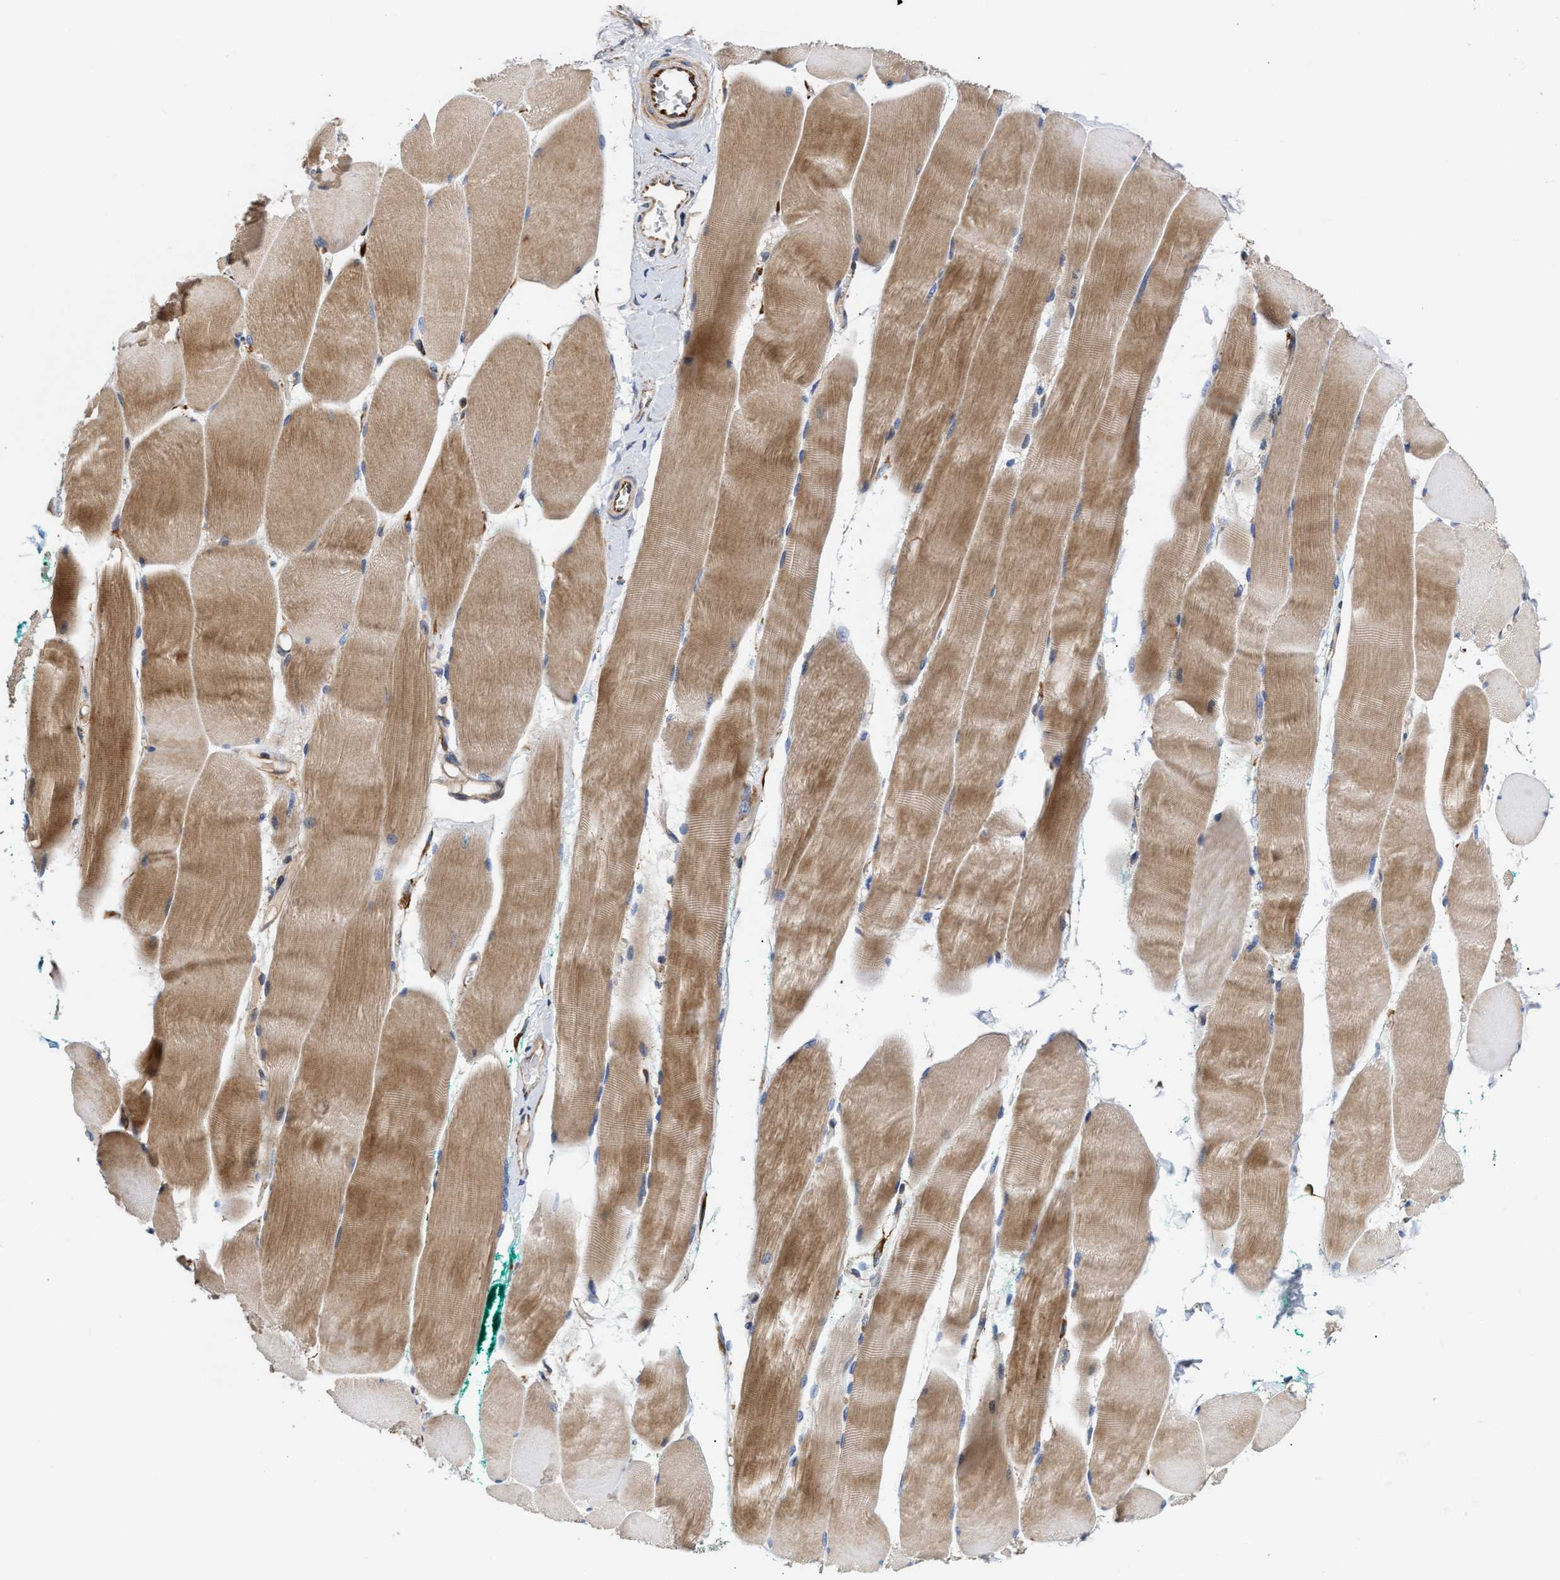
{"staining": {"intensity": "moderate", "quantity": "25%-75%", "location": "cytoplasmic/membranous"}, "tissue": "skeletal muscle", "cell_type": "Myocytes", "image_type": "normal", "snomed": [{"axis": "morphology", "description": "Normal tissue, NOS"}, {"axis": "morphology", "description": "Squamous cell carcinoma, NOS"}, {"axis": "topography", "description": "Skeletal muscle"}], "caption": "A high-resolution micrograph shows immunohistochemistry staining of normal skeletal muscle, which demonstrates moderate cytoplasmic/membranous staining in approximately 25%-75% of myocytes.", "gene": "MALSU1", "patient": {"sex": "male", "age": 51}}